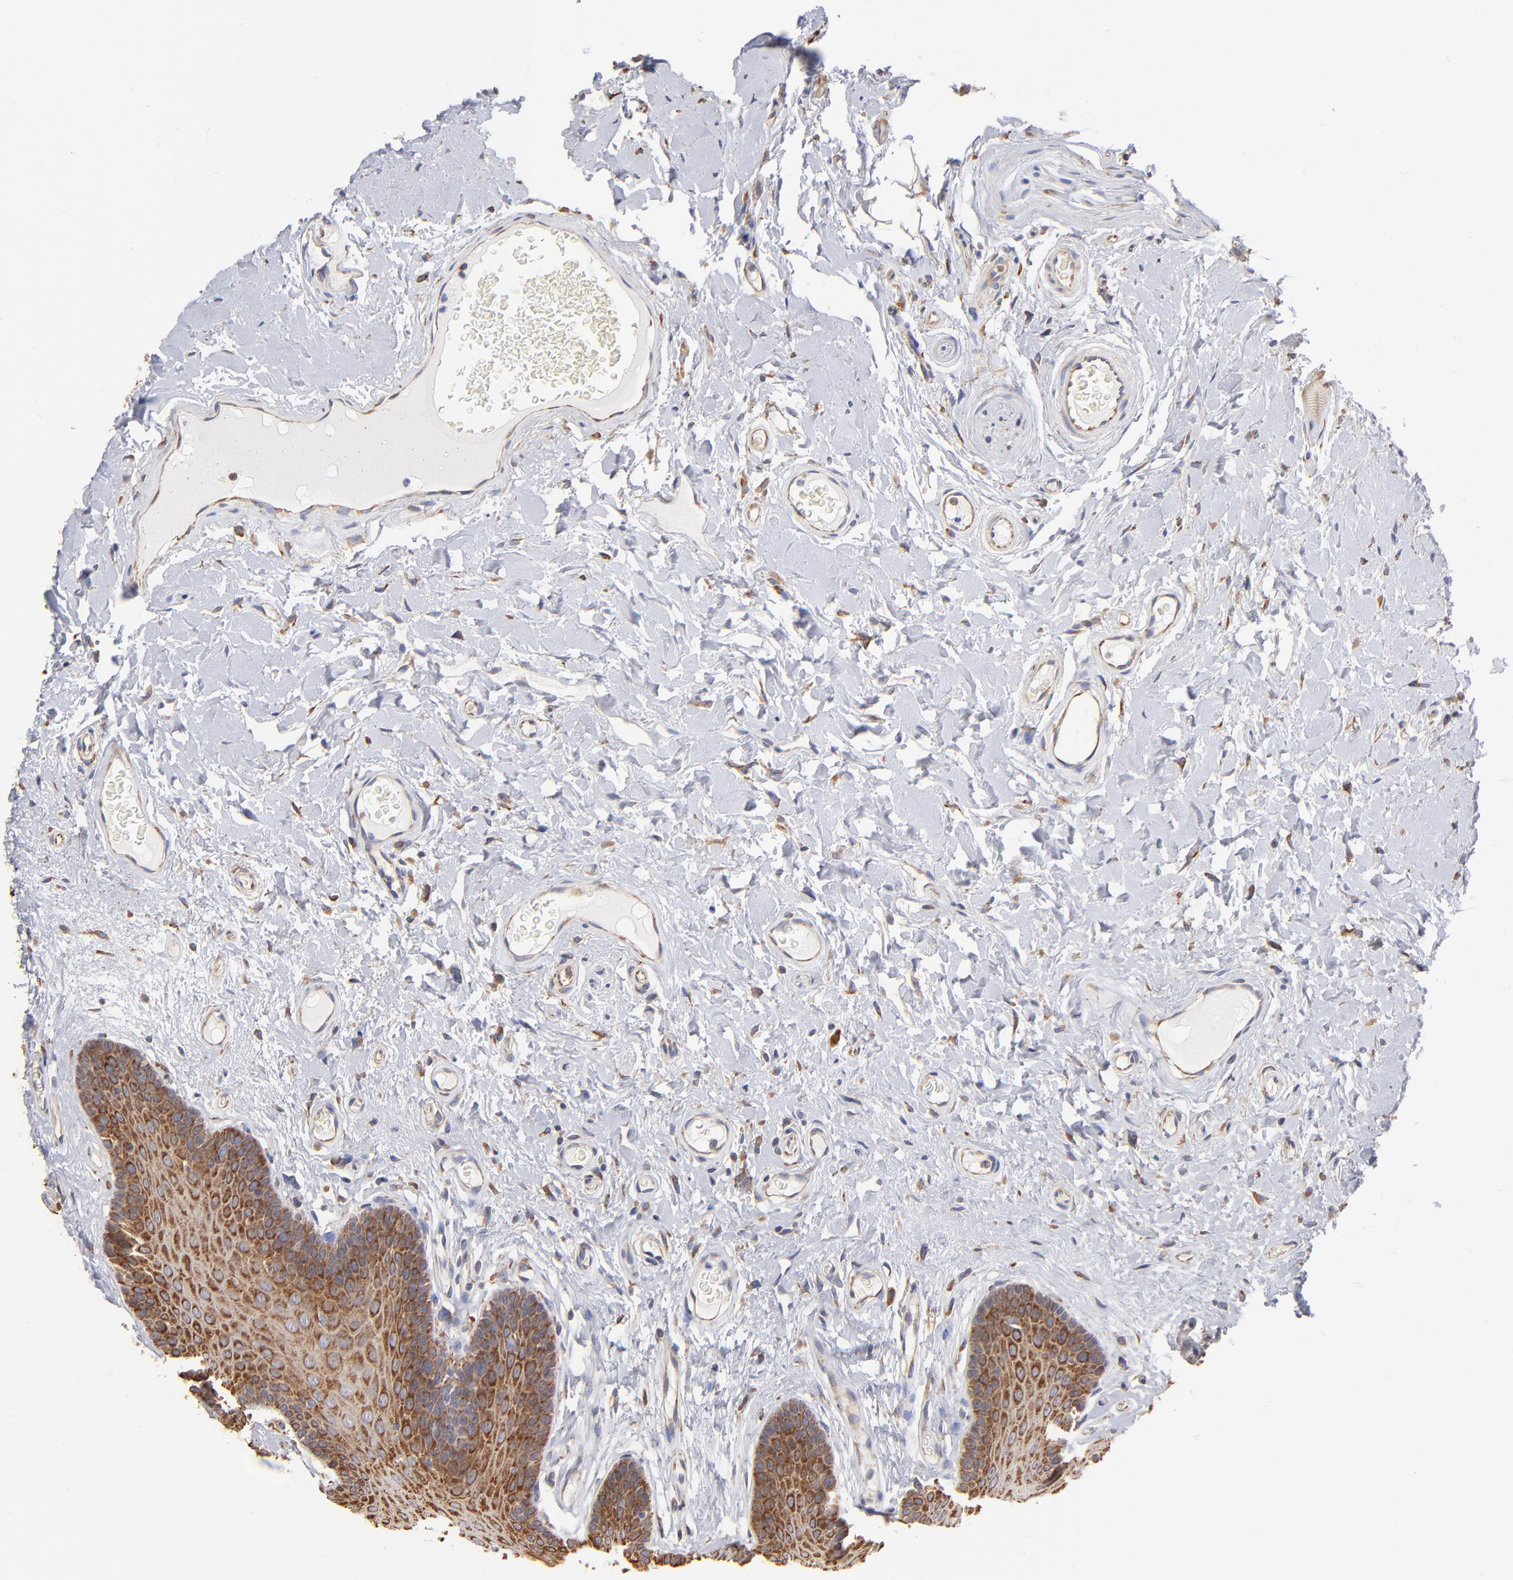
{"staining": {"intensity": "moderate", "quantity": "25%-75%", "location": "cytoplasmic/membranous"}, "tissue": "oral mucosa", "cell_type": "Squamous epithelial cells", "image_type": "normal", "snomed": [{"axis": "morphology", "description": "Normal tissue, NOS"}, {"axis": "morphology", "description": "Squamous cell carcinoma, NOS"}, {"axis": "topography", "description": "Skeletal muscle"}, {"axis": "topography", "description": "Oral tissue"}, {"axis": "topography", "description": "Head-Neck"}], "caption": "A high-resolution photomicrograph shows immunohistochemistry (IHC) staining of benign oral mucosa, which demonstrates moderate cytoplasmic/membranous expression in about 25%-75% of squamous epithelial cells. The protein of interest is stained brown, and the nuclei are stained in blue (DAB (3,3'-diaminobenzidine) IHC with brightfield microscopy, high magnification).", "gene": "RPL9", "patient": {"sex": "male", "age": 71}}